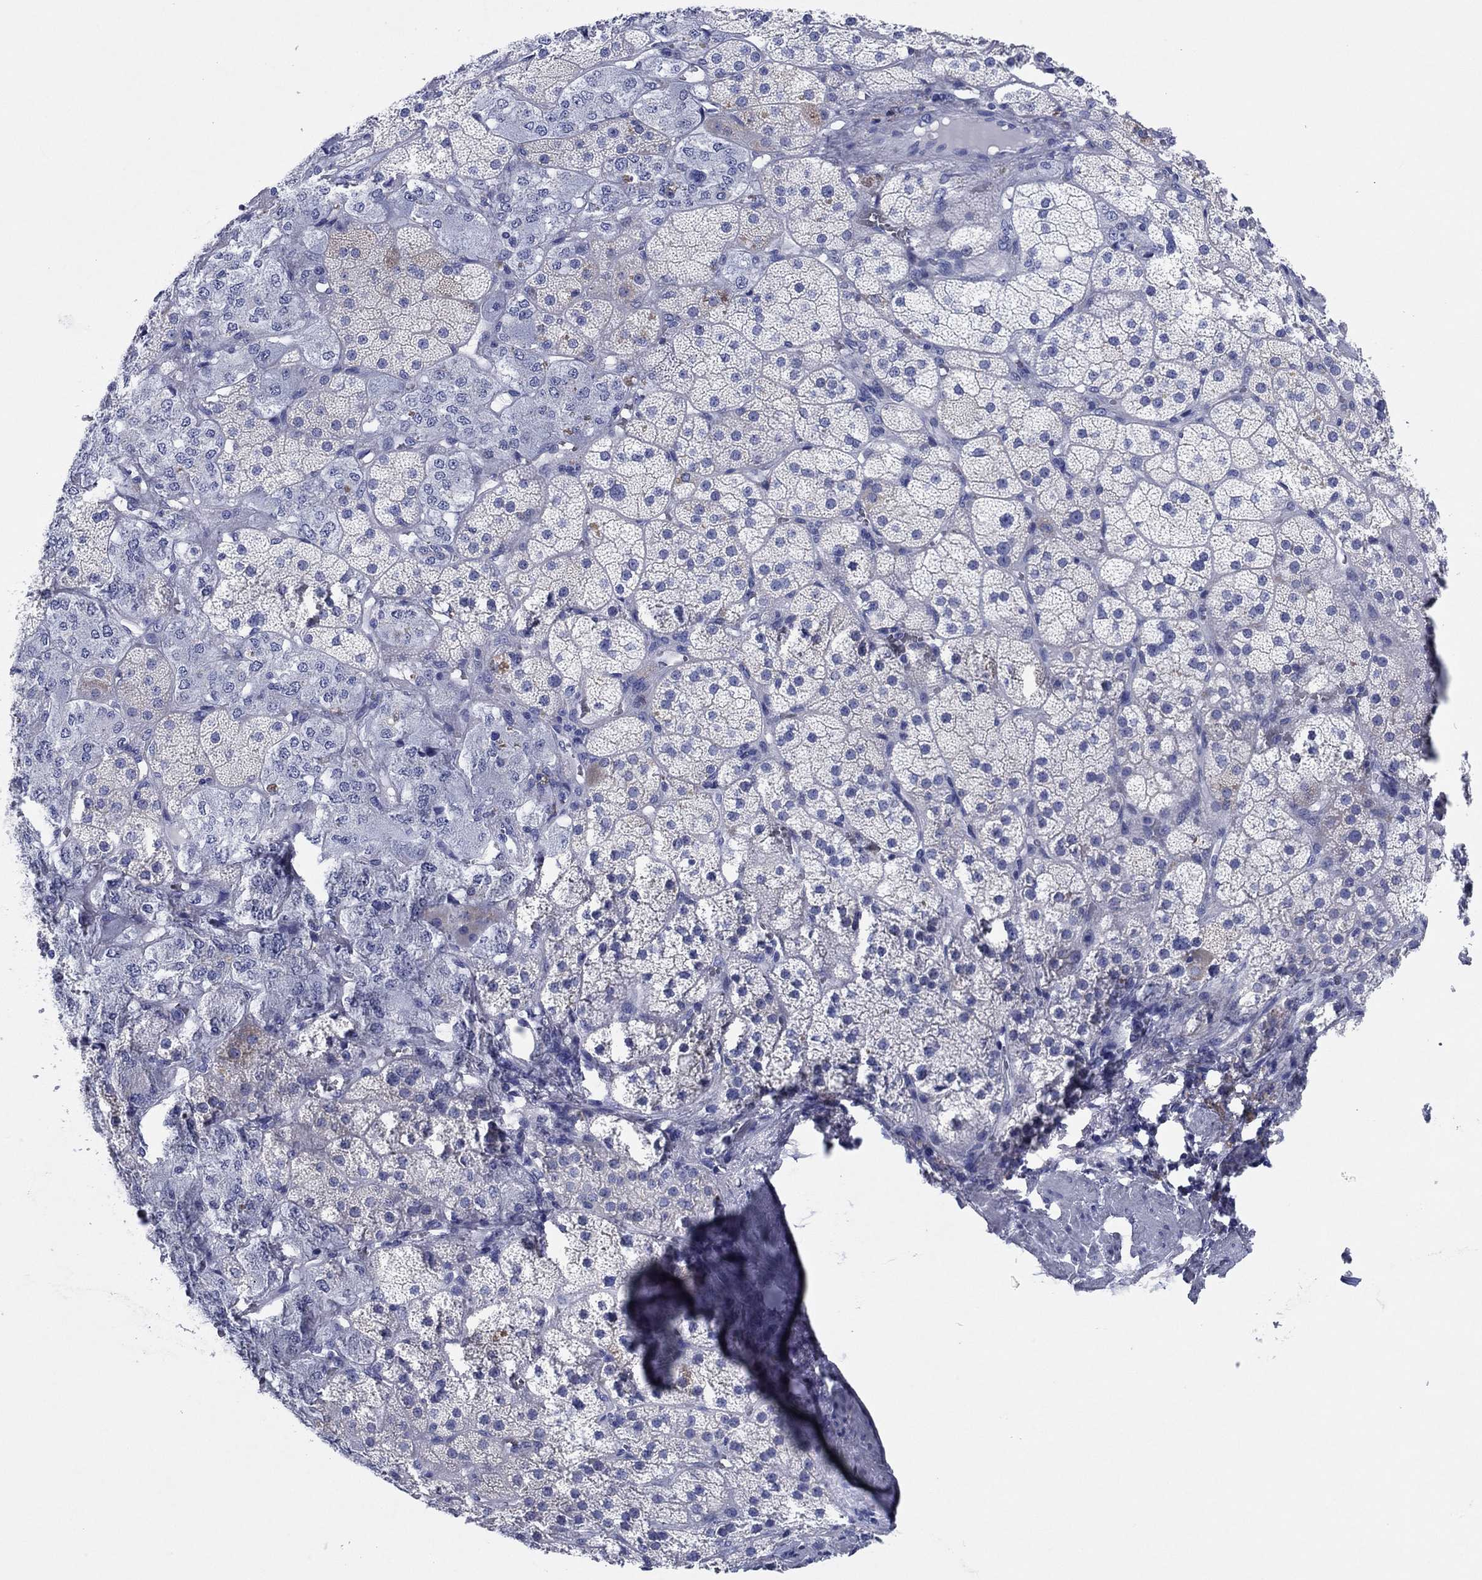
{"staining": {"intensity": "negative", "quantity": "none", "location": "none"}, "tissue": "adrenal gland", "cell_type": "Glandular cells", "image_type": "normal", "snomed": [{"axis": "morphology", "description": "Normal tissue, NOS"}, {"axis": "topography", "description": "Adrenal gland"}], "caption": "IHC image of unremarkable human adrenal gland stained for a protein (brown), which reveals no positivity in glandular cells. Brightfield microscopy of immunohistochemistry (IHC) stained with DAB (3,3'-diaminobenzidine) (brown) and hematoxylin (blue), captured at high magnification.", "gene": "HCRT", "patient": {"sex": "male", "age": 57}}